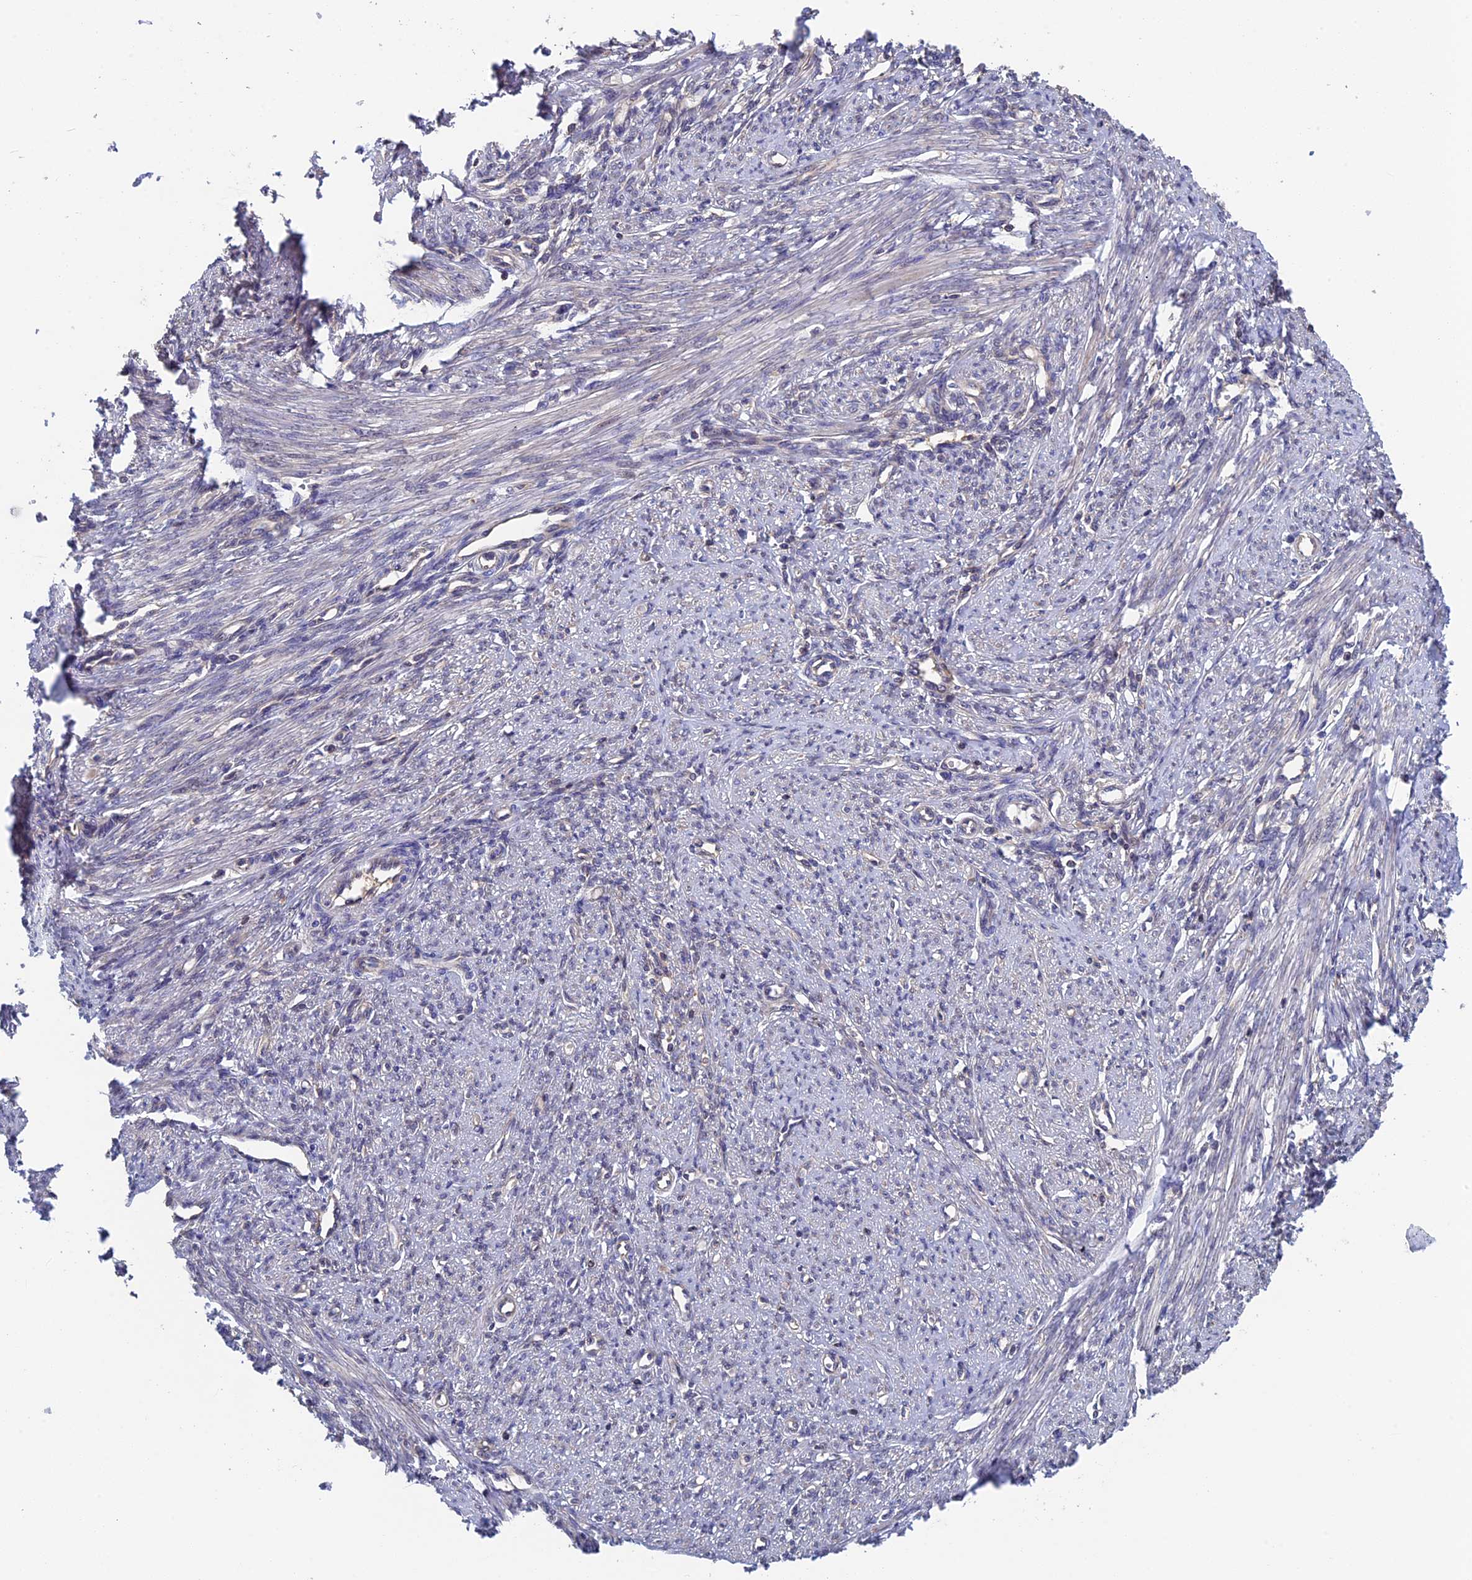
{"staining": {"intensity": "negative", "quantity": "none", "location": "none"}, "tissue": "smooth muscle", "cell_type": "Smooth muscle cells", "image_type": "normal", "snomed": [{"axis": "morphology", "description": "Normal tissue, NOS"}, {"axis": "topography", "description": "Smooth muscle"}, {"axis": "topography", "description": "Uterus"}], "caption": "Normal smooth muscle was stained to show a protein in brown. There is no significant positivity in smooth muscle cells.", "gene": "LCMT1", "patient": {"sex": "female", "age": 59}}